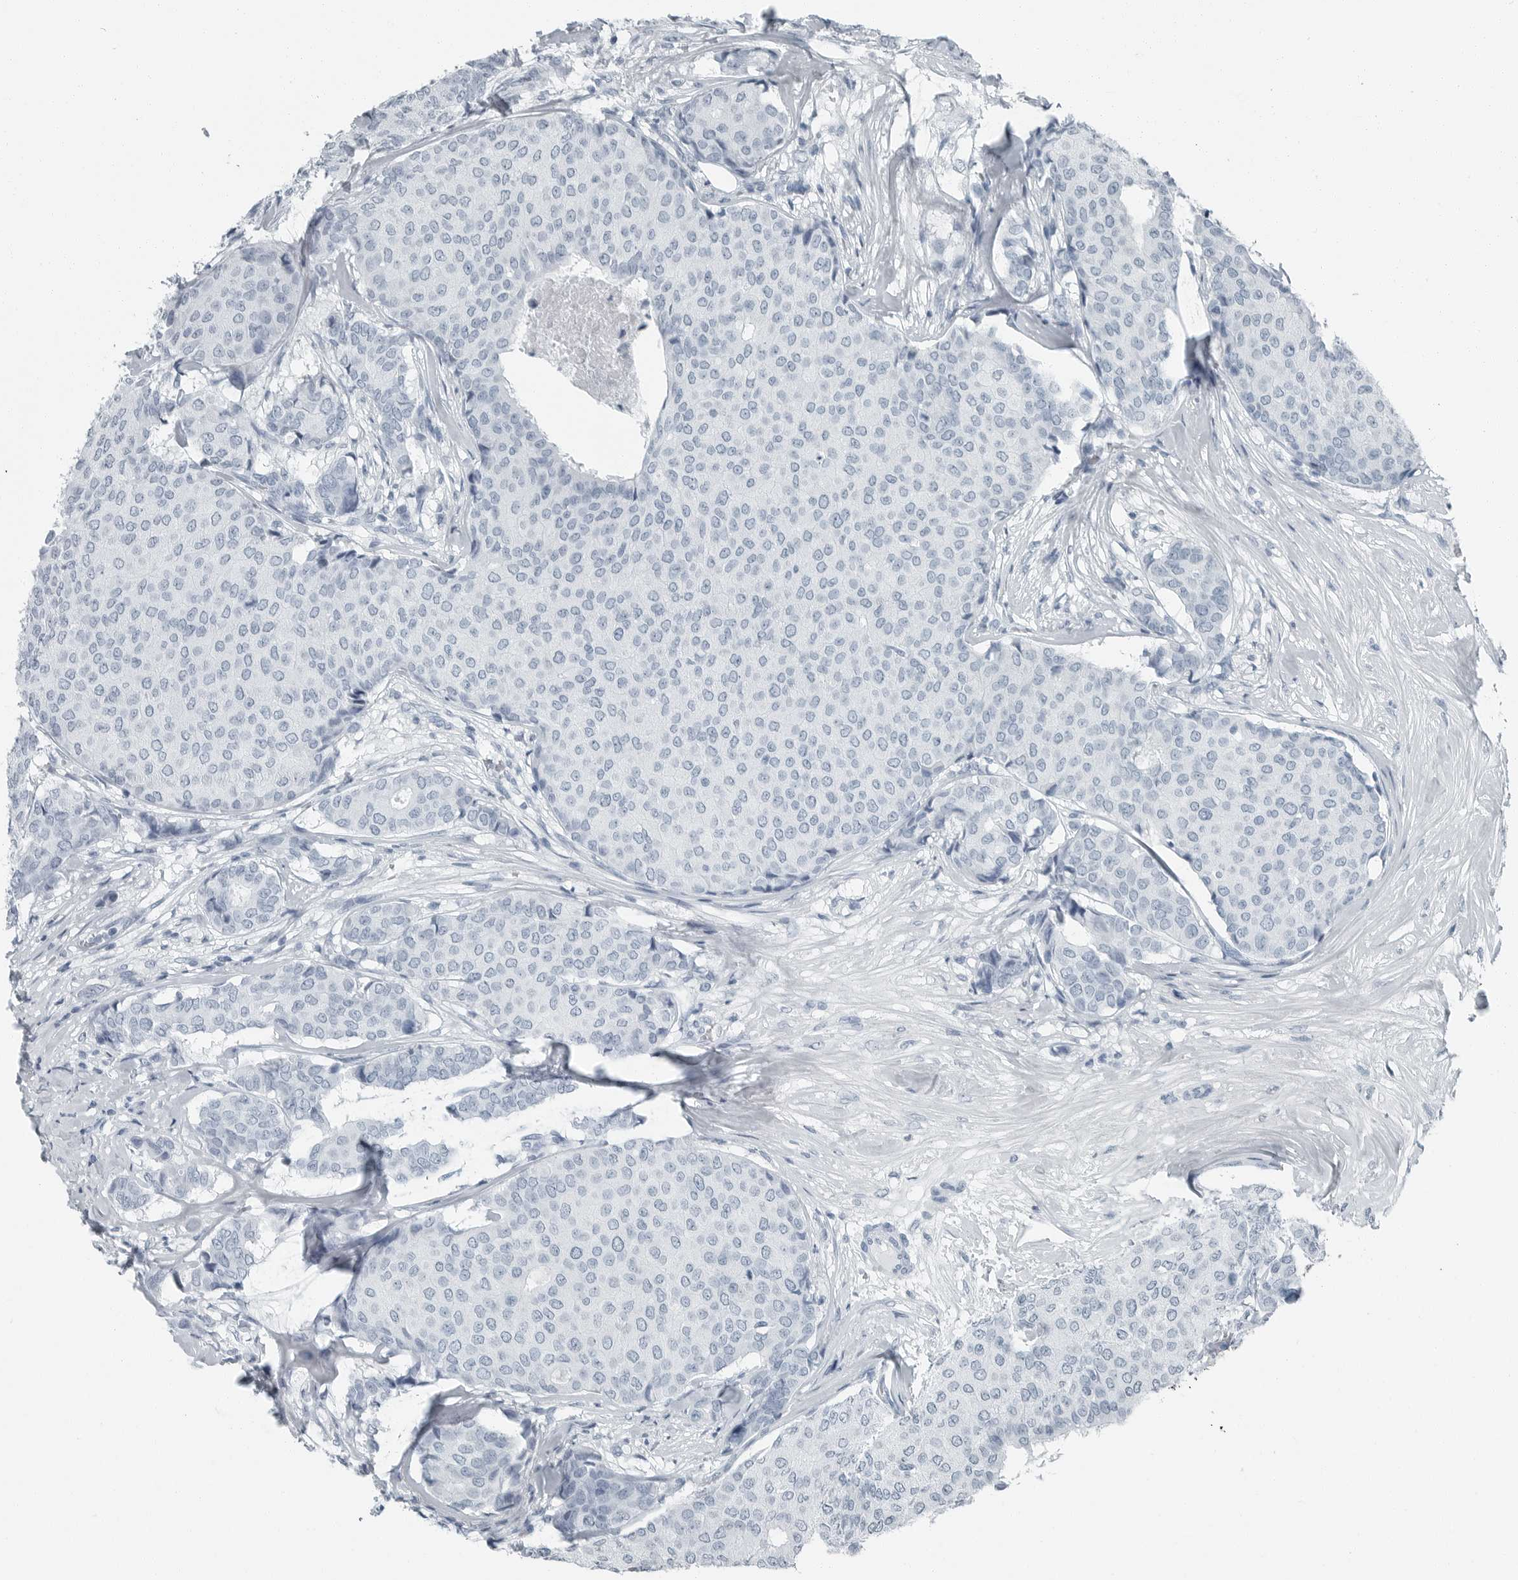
{"staining": {"intensity": "negative", "quantity": "none", "location": "none"}, "tissue": "breast cancer", "cell_type": "Tumor cells", "image_type": "cancer", "snomed": [{"axis": "morphology", "description": "Duct carcinoma"}, {"axis": "topography", "description": "Breast"}], "caption": "High power microscopy image of an immunohistochemistry histopathology image of breast invasive ductal carcinoma, revealing no significant staining in tumor cells. (Immunohistochemistry, brightfield microscopy, high magnification).", "gene": "ZPBP2", "patient": {"sex": "female", "age": 75}}